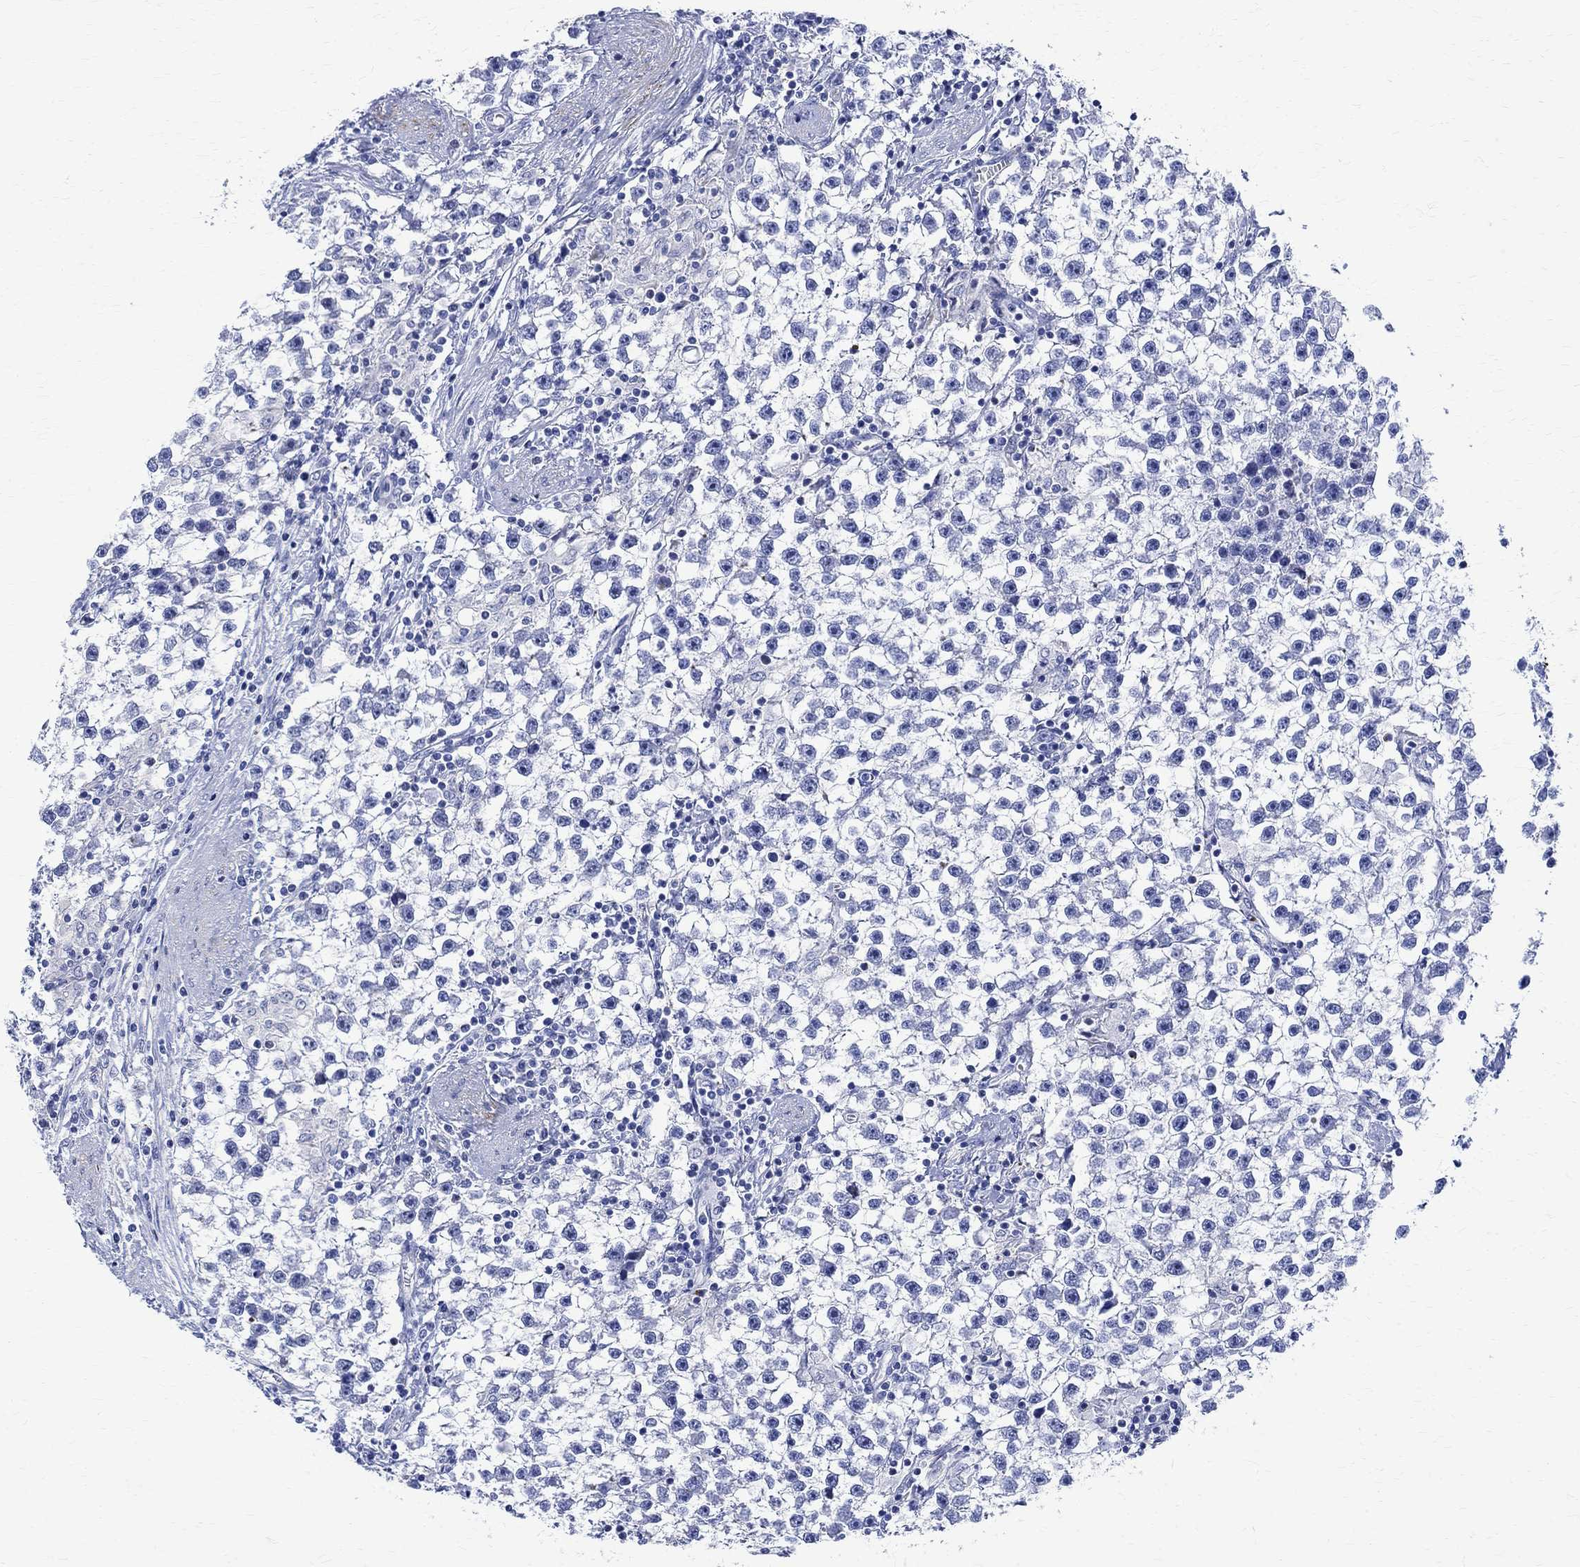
{"staining": {"intensity": "negative", "quantity": "none", "location": "none"}, "tissue": "testis cancer", "cell_type": "Tumor cells", "image_type": "cancer", "snomed": [{"axis": "morphology", "description": "Seminoma, NOS"}, {"axis": "topography", "description": "Testis"}], "caption": "Immunohistochemistry histopathology image of neoplastic tissue: human seminoma (testis) stained with DAB (3,3'-diaminobenzidine) exhibits no significant protein expression in tumor cells.", "gene": "PARVB", "patient": {"sex": "male", "age": 59}}